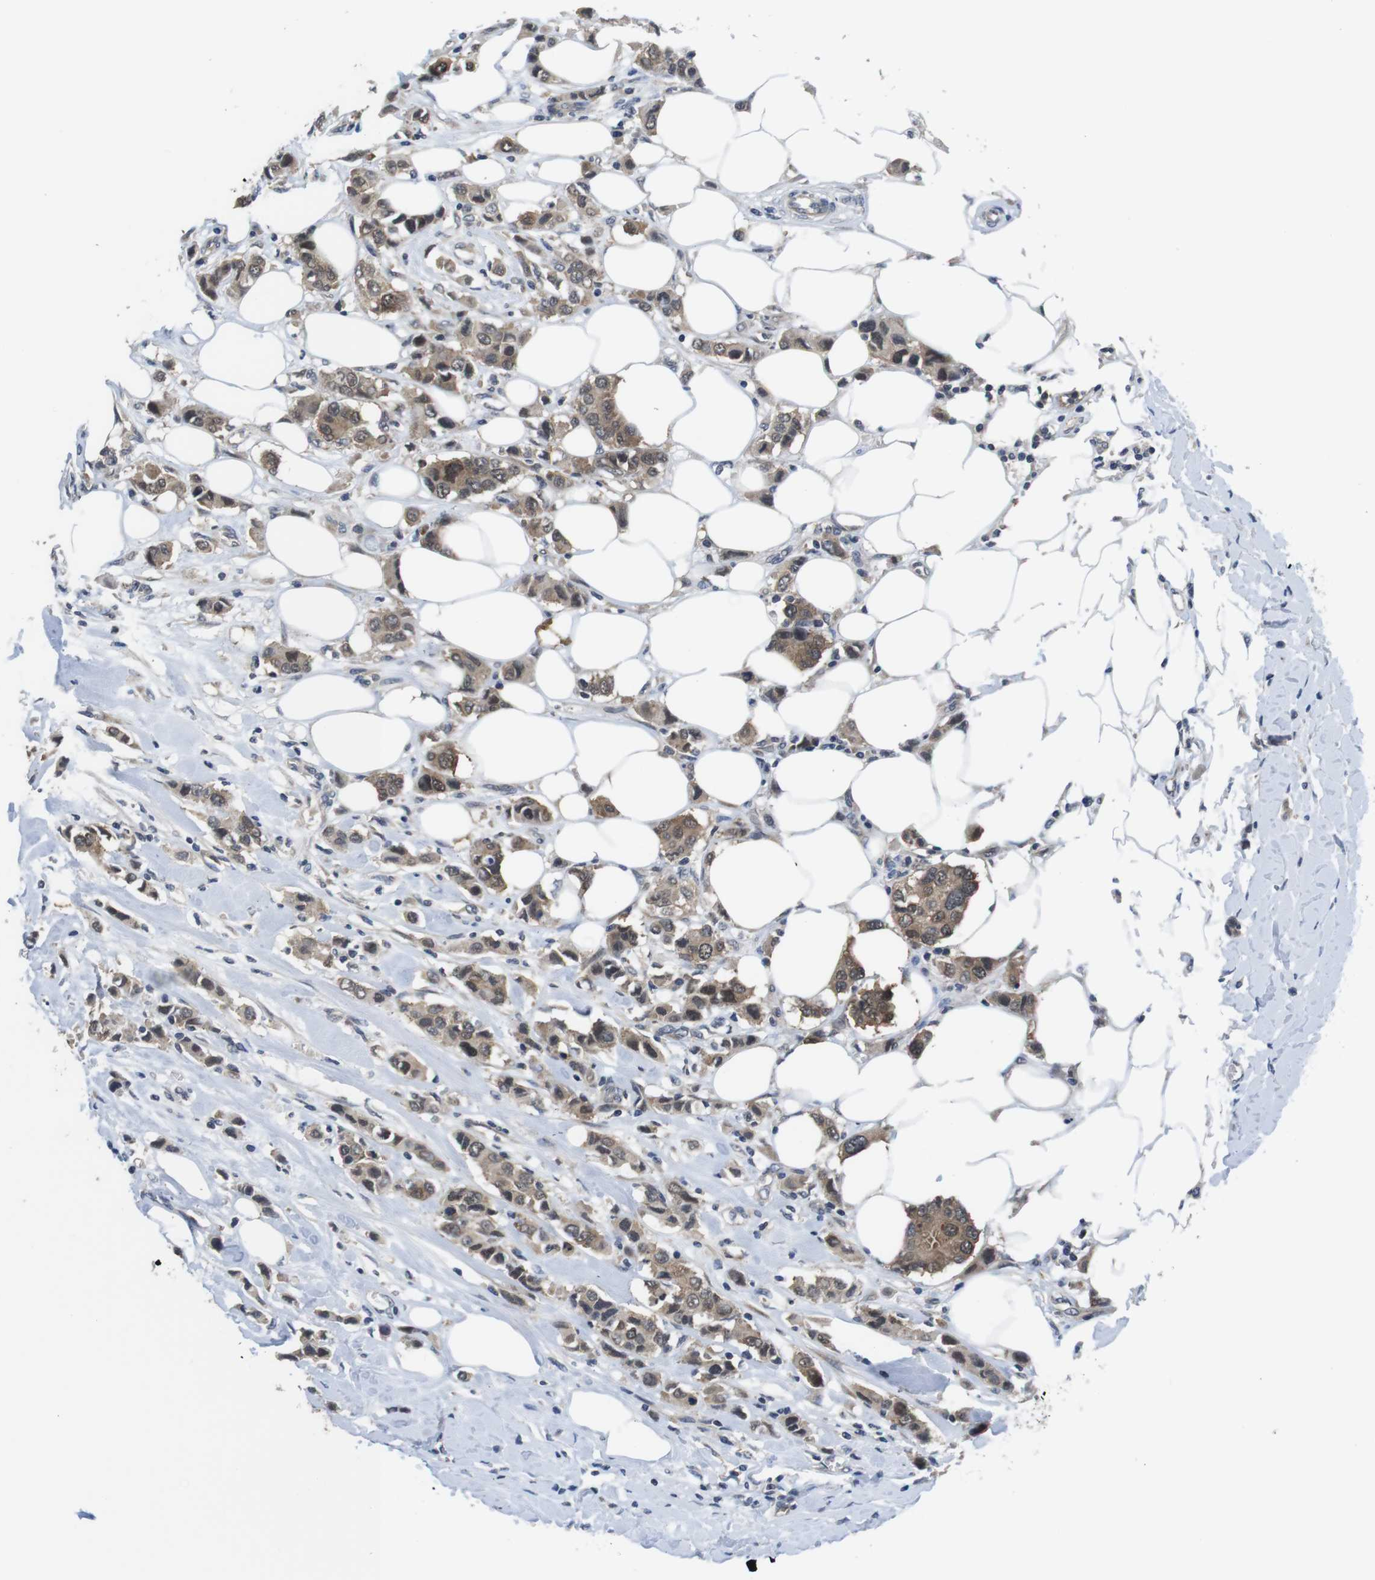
{"staining": {"intensity": "moderate", "quantity": "25%-75%", "location": "cytoplasmic/membranous,nuclear"}, "tissue": "breast cancer", "cell_type": "Tumor cells", "image_type": "cancer", "snomed": [{"axis": "morphology", "description": "Normal tissue, NOS"}, {"axis": "morphology", "description": "Duct carcinoma"}, {"axis": "topography", "description": "Breast"}], "caption": "Immunohistochemistry (IHC) of human breast cancer displays medium levels of moderate cytoplasmic/membranous and nuclear expression in about 25%-75% of tumor cells. (DAB IHC, brown staining for protein, blue staining for nuclei).", "gene": "FADD", "patient": {"sex": "female", "age": 50}}